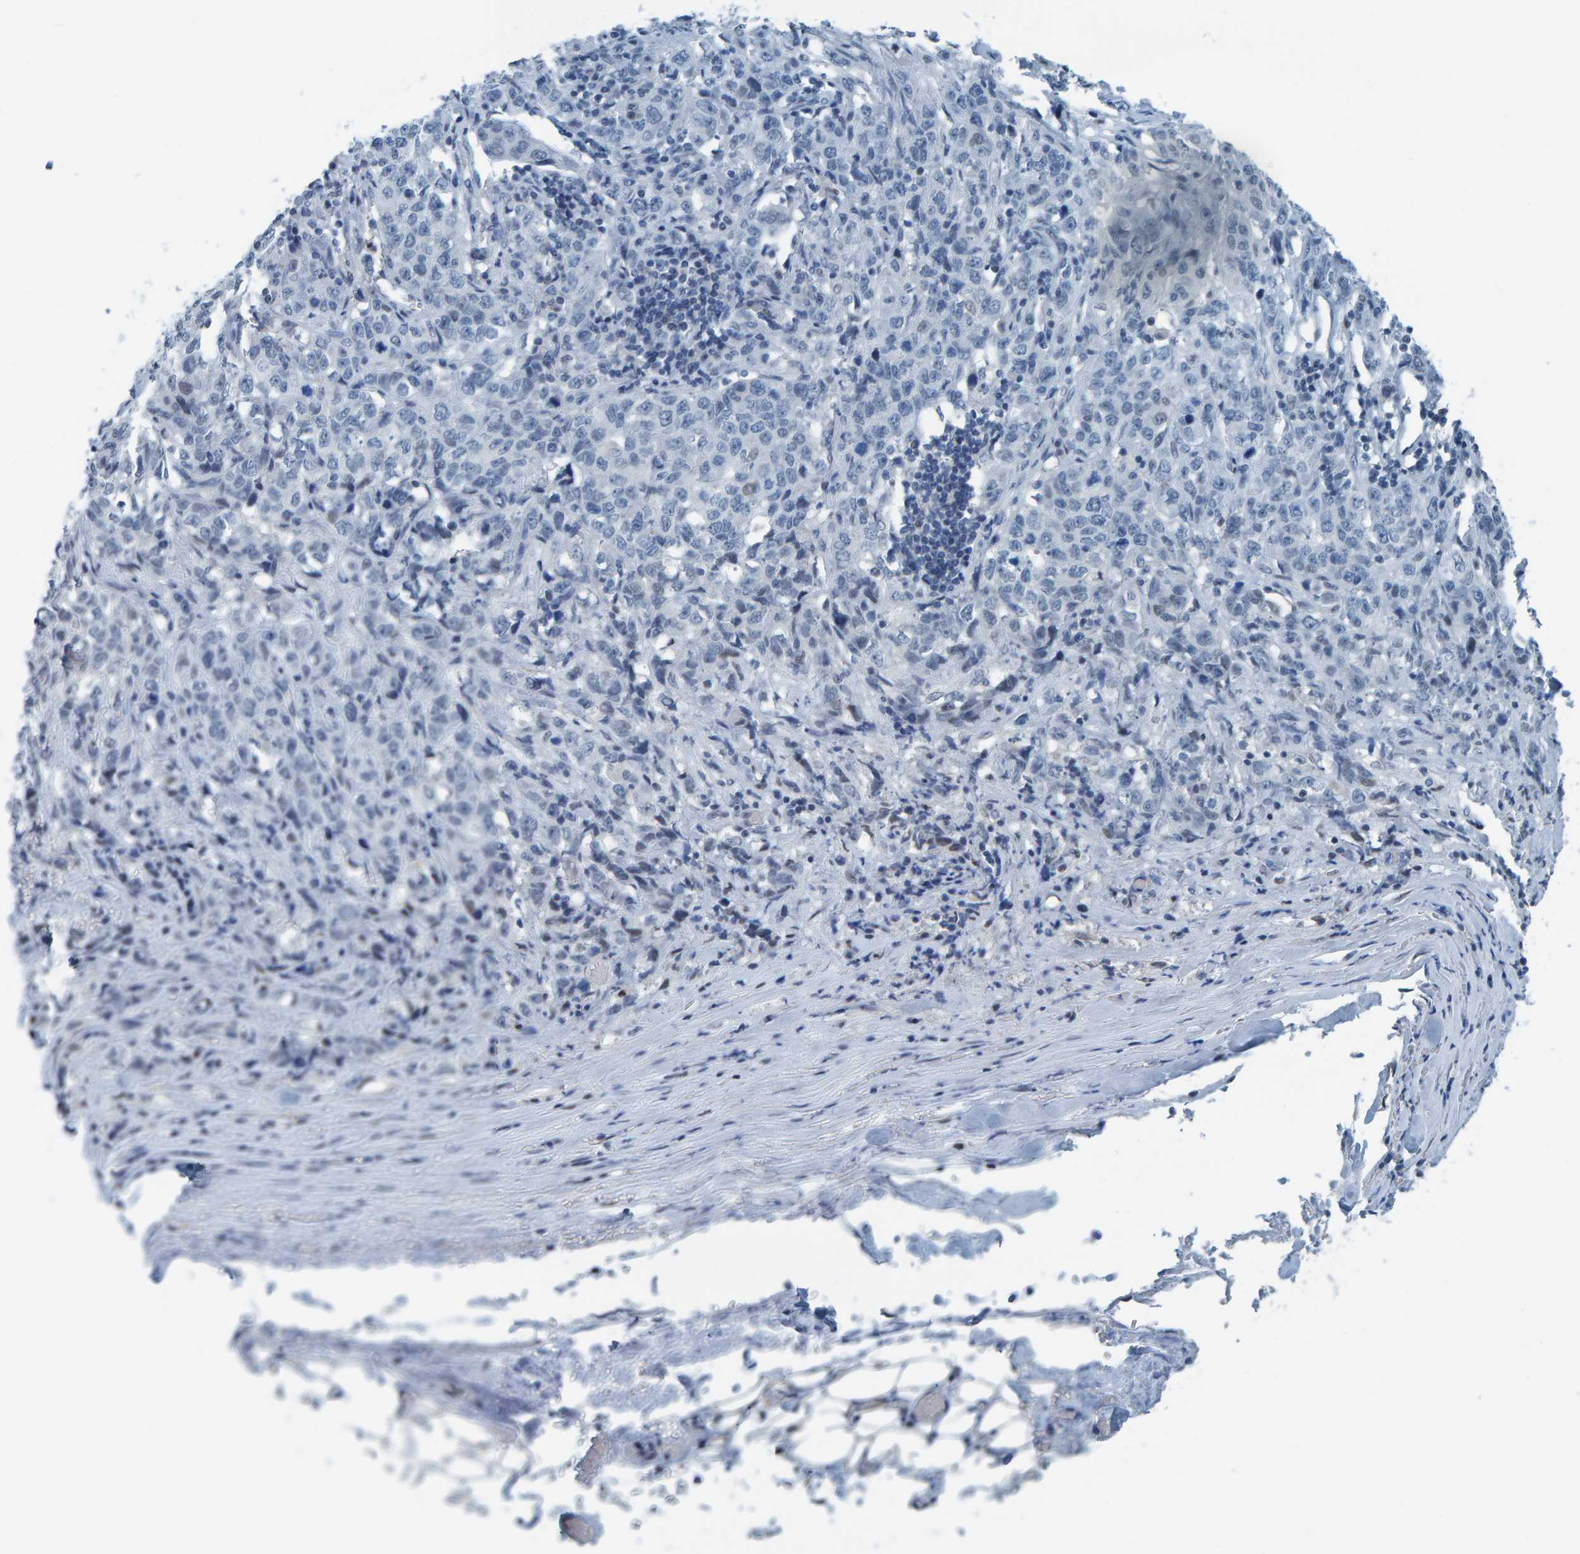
{"staining": {"intensity": "negative", "quantity": "none", "location": "none"}, "tissue": "stomach cancer", "cell_type": "Tumor cells", "image_type": "cancer", "snomed": [{"axis": "morphology", "description": "Adenocarcinoma, NOS"}, {"axis": "topography", "description": "Stomach"}], "caption": "Immunohistochemistry (IHC) photomicrograph of stomach adenocarcinoma stained for a protein (brown), which demonstrates no positivity in tumor cells.", "gene": "CNP", "patient": {"sex": "male", "age": 48}}